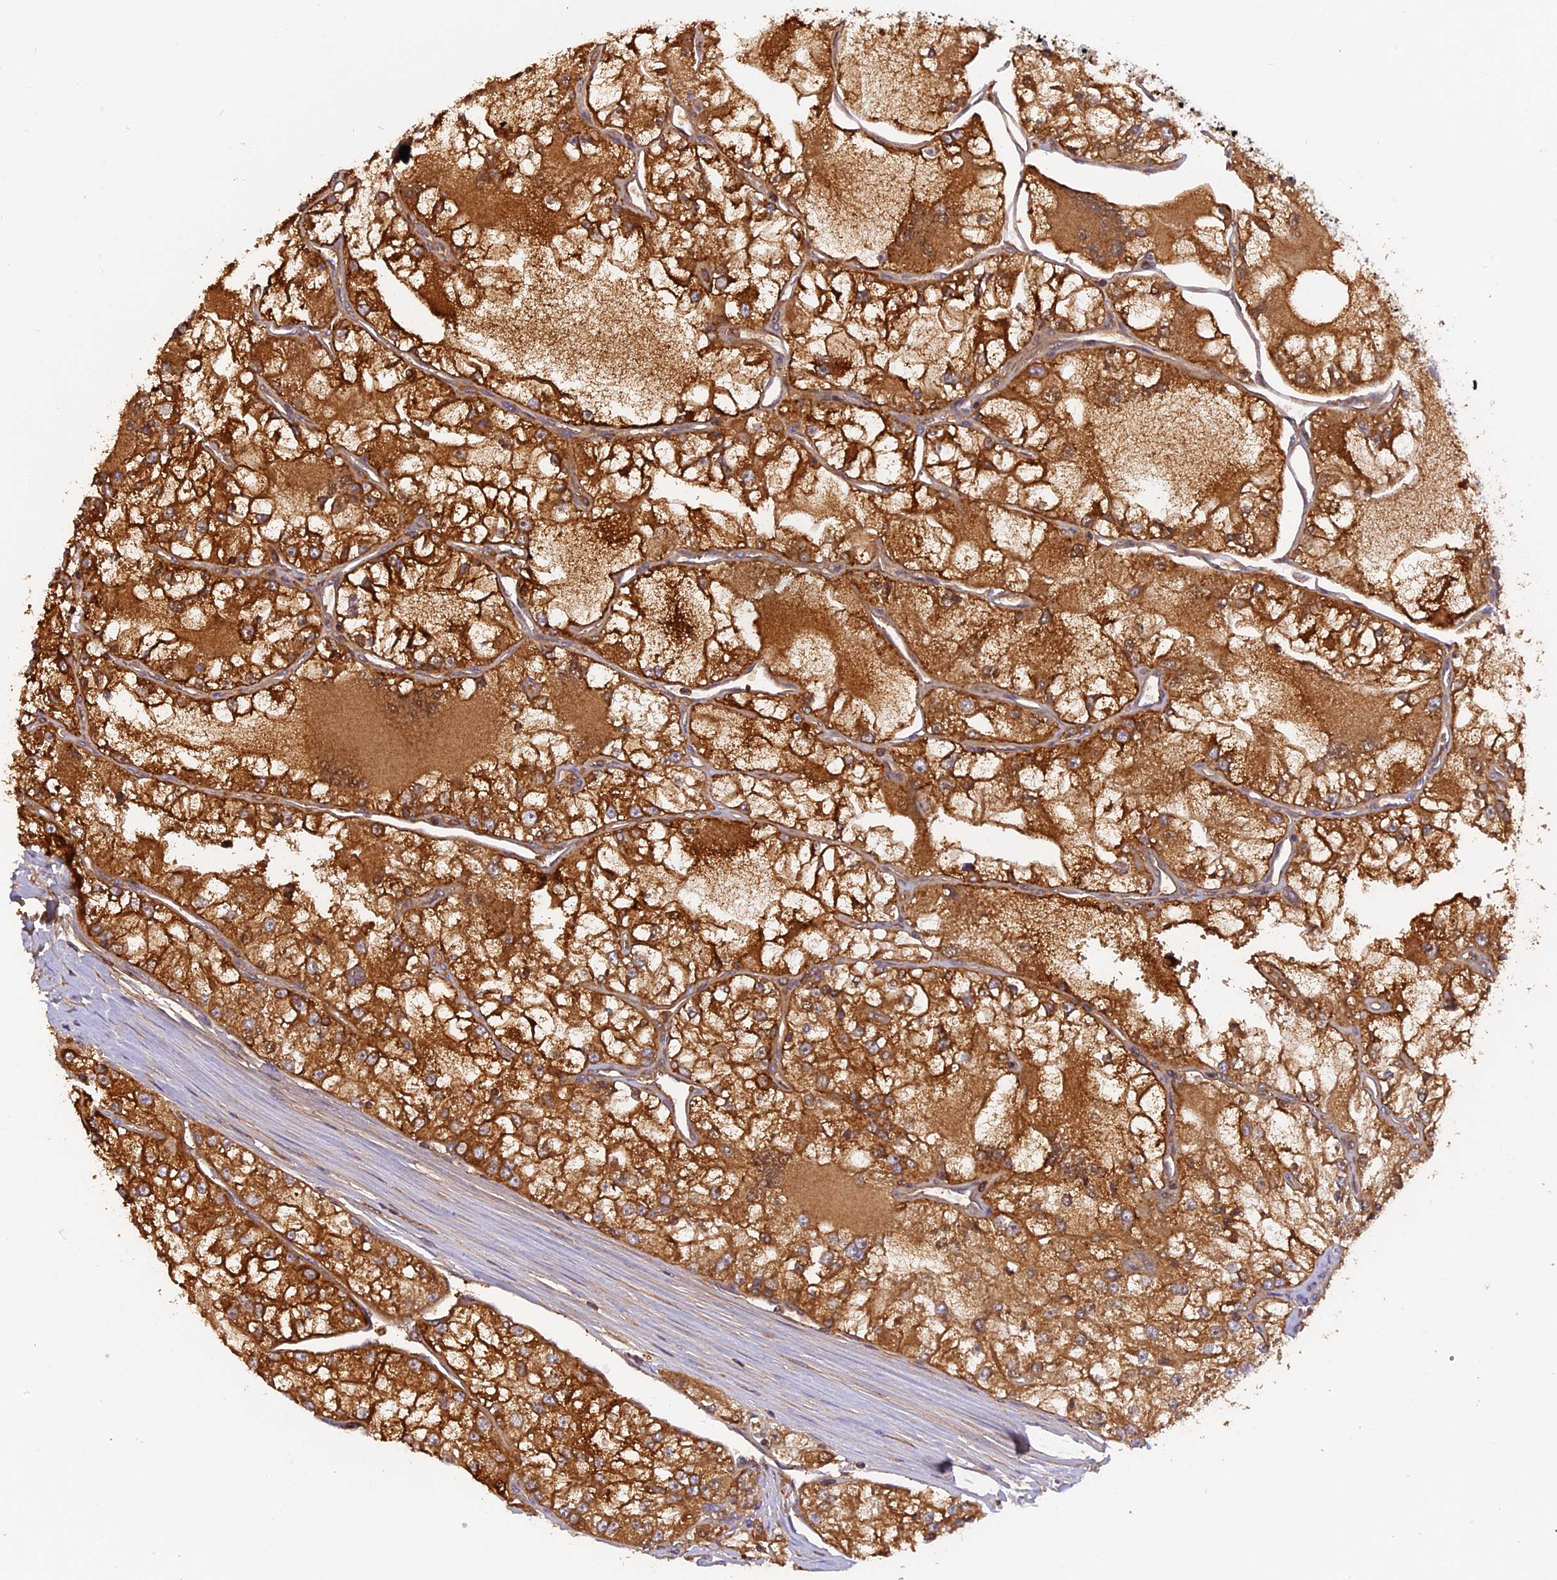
{"staining": {"intensity": "strong", "quantity": ">75%", "location": "cytoplasmic/membranous"}, "tissue": "renal cancer", "cell_type": "Tumor cells", "image_type": "cancer", "snomed": [{"axis": "morphology", "description": "Adenocarcinoma, NOS"}, {"axis": "topography", "description": "Kidney"}], "caption": "This is an image of IHC staining of renal cancer, which shows strong positivity in the cytoplasmic/membranous of tumor cells.", "gene": "STOML1", "patient": {"sex": "female", "age": 72}}